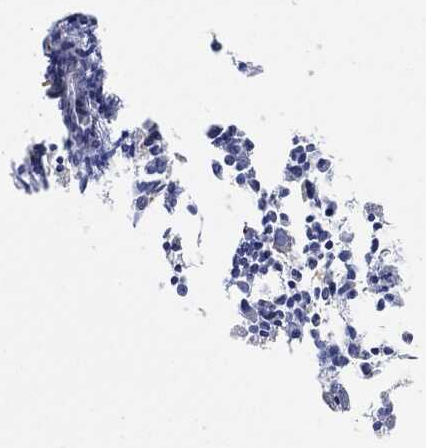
{"staining": {"intensity": "moderate", "quantity": "<25%", "location": "cytoplasmic/membranous"}, "tissue": "bone marrow", "cell_type": "Hematopoietic cells", "image_type": "normal", "snomed": [{"axis": "morphology", "description": "Normal tissue, NOS"}, {"axis": "morphology", "description": "Inflammation, NOS"}, {"axis": "topography", "description": "Bone marrow"}], "caption": "IHC staining of benign bone marrow, which demonstrates low levels of moderate cytoplasmic/membranous expression in approximately <25% of hematopoietic cells indicating moderate cytoplasmic/membranous protein staining. The staining was performed using DAB (3,3'-diaminobenzidine) (brown) for protein detection and nuclei were counterstained in hematoxylin (blue).", "gene": "VSIG4", "patient": {"sex": "male", "age": 3}}